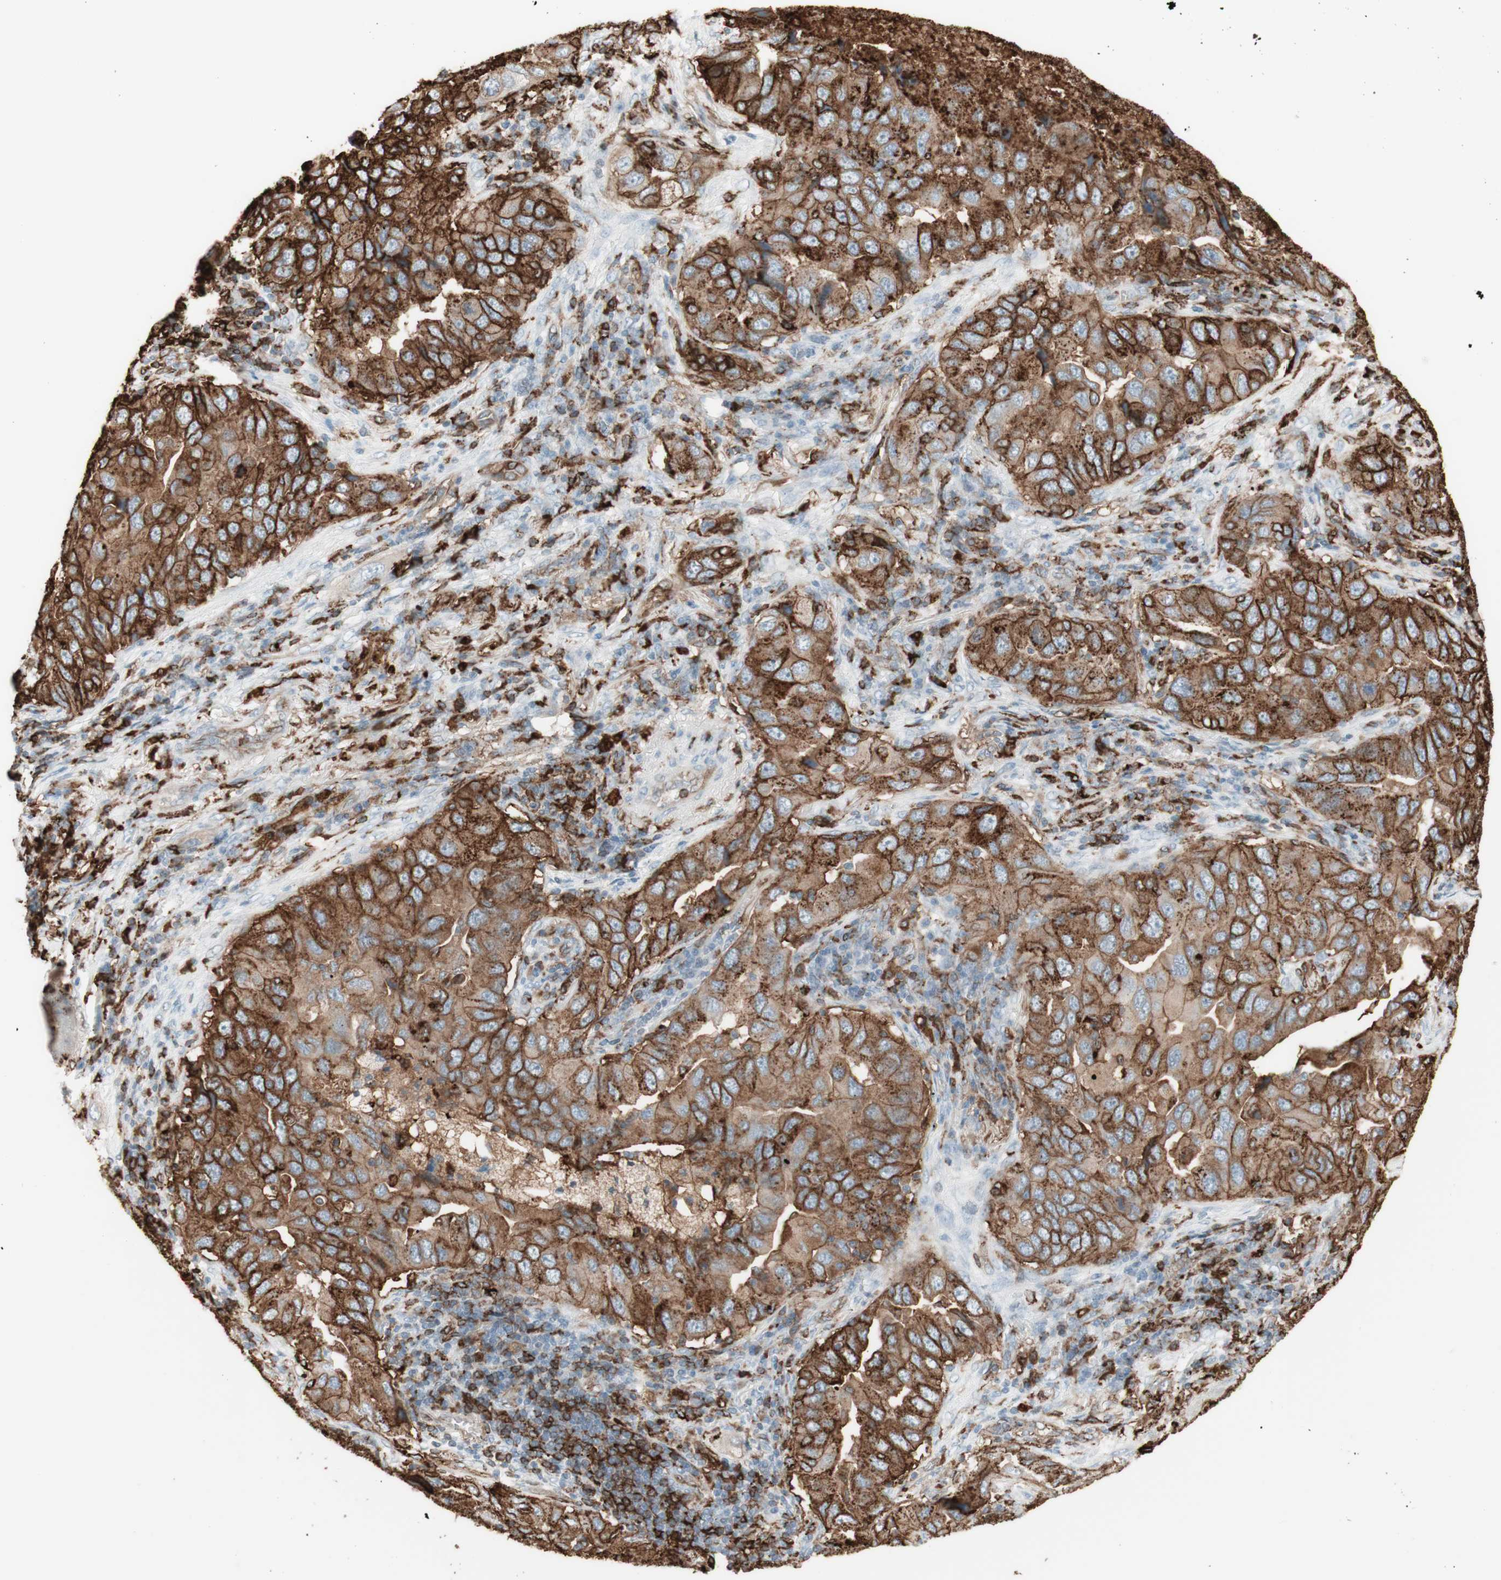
{"staining": {"intensity": "strong", "quantity": ">75%", "location": "cytoplasmic/membranous"}, "tissue": "lung cancer", "cell_type": "Tumor cells", "image_type": "cancer", "snomed": [{"axis": "morphology", "description": "Adenocarcinoma, NOS"}, {"axis": "topography", "description": "Lung"}], "caption": "The photomicrograph exhibits immunohistochemical staining of adenocarcinoma (lung). There is strong cytoplasmic/membranous expression is appreciated in about >75% of tumor cells.", "gene": "HLA-DPB1", "patient": {"sex": "female", "age": 65}}